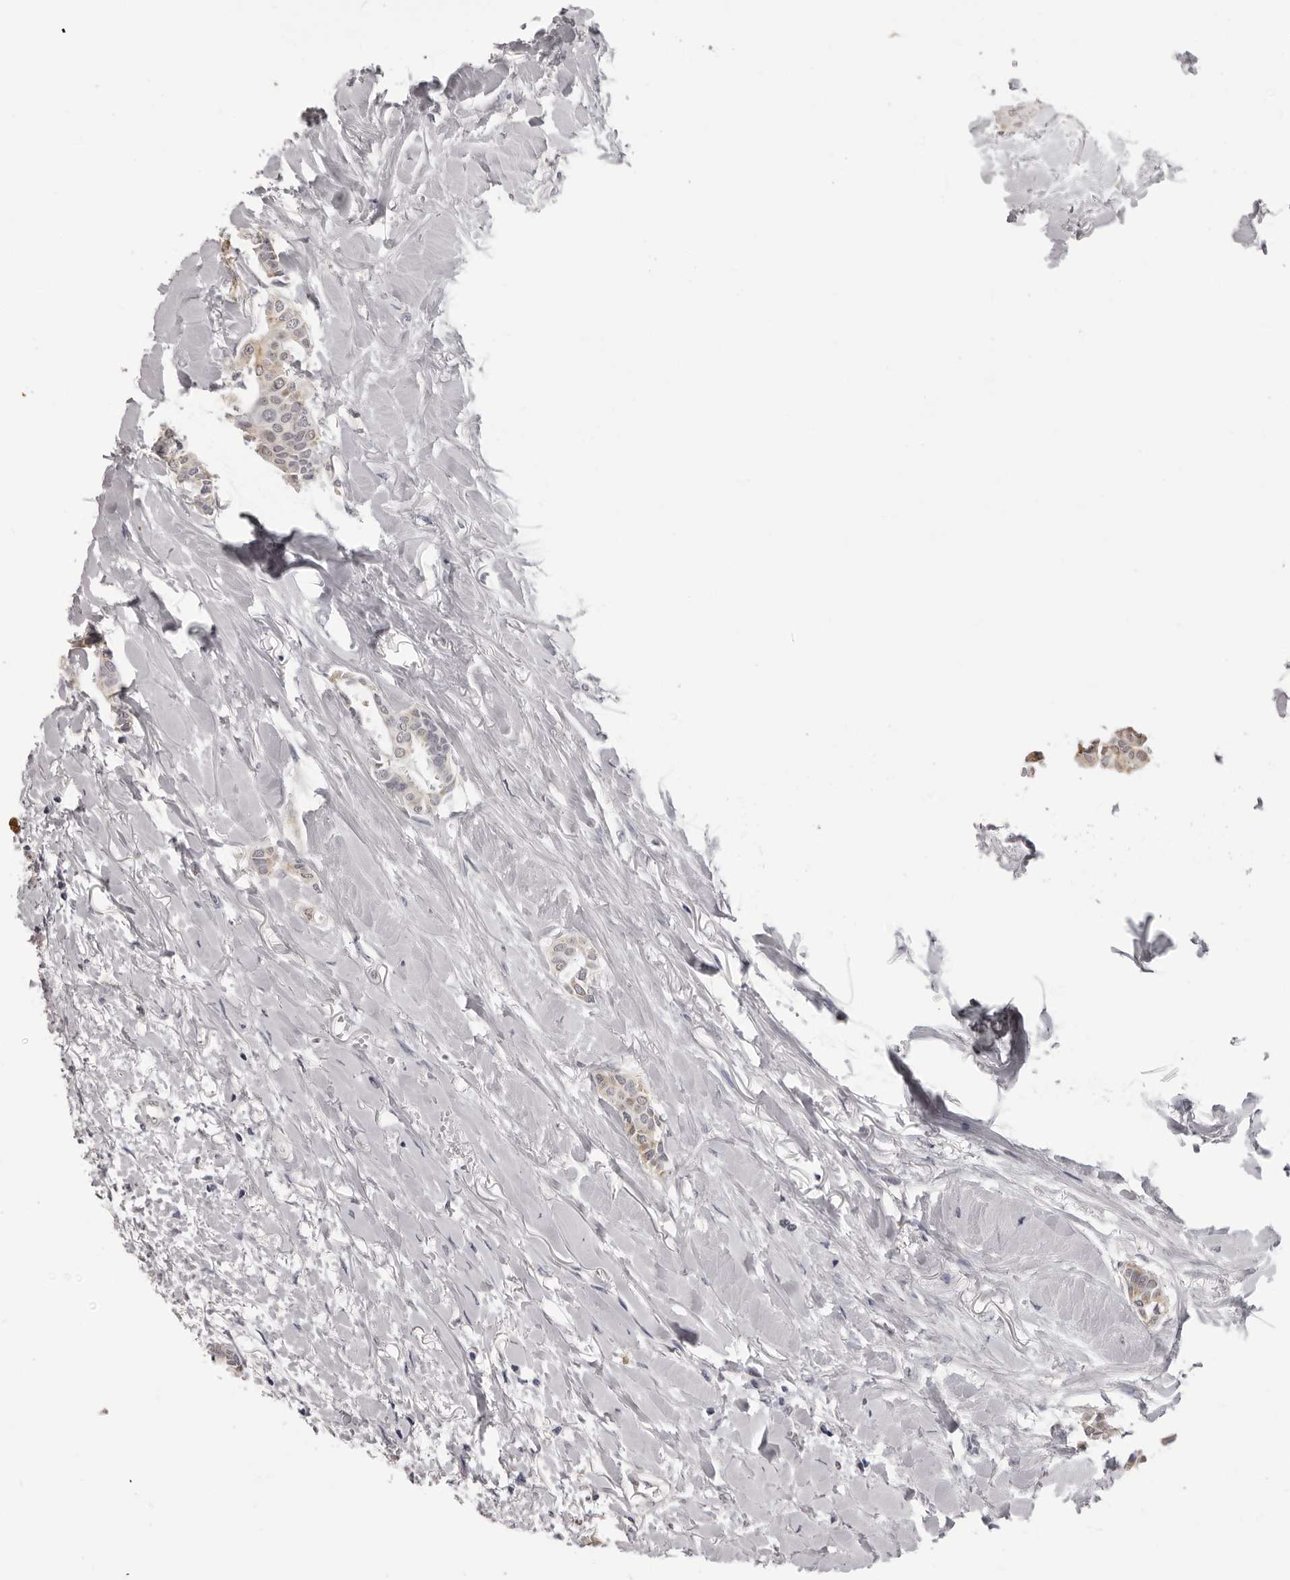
{"staining": {"intensity": "weak", "quantity": "<25%", "location": "cytoplasmic/membranous"}, "tissue": "head and neck cancer", "cell_type": "Tumor cells", "image_type": "cancer", "snomed": [{"axis": "morphology", "description": "Adenocarcinoma, NOS"}, {"axis": "topography", "description": "Salivary gland"}, {"axis": "topography", "description": "Head-Neck"}], "caption": "Tumor cells are negative for protein expression in human adenocarcinoma (head and neck).", "gene": "IL31", "patient": {"sex": "female", "age": 59}}